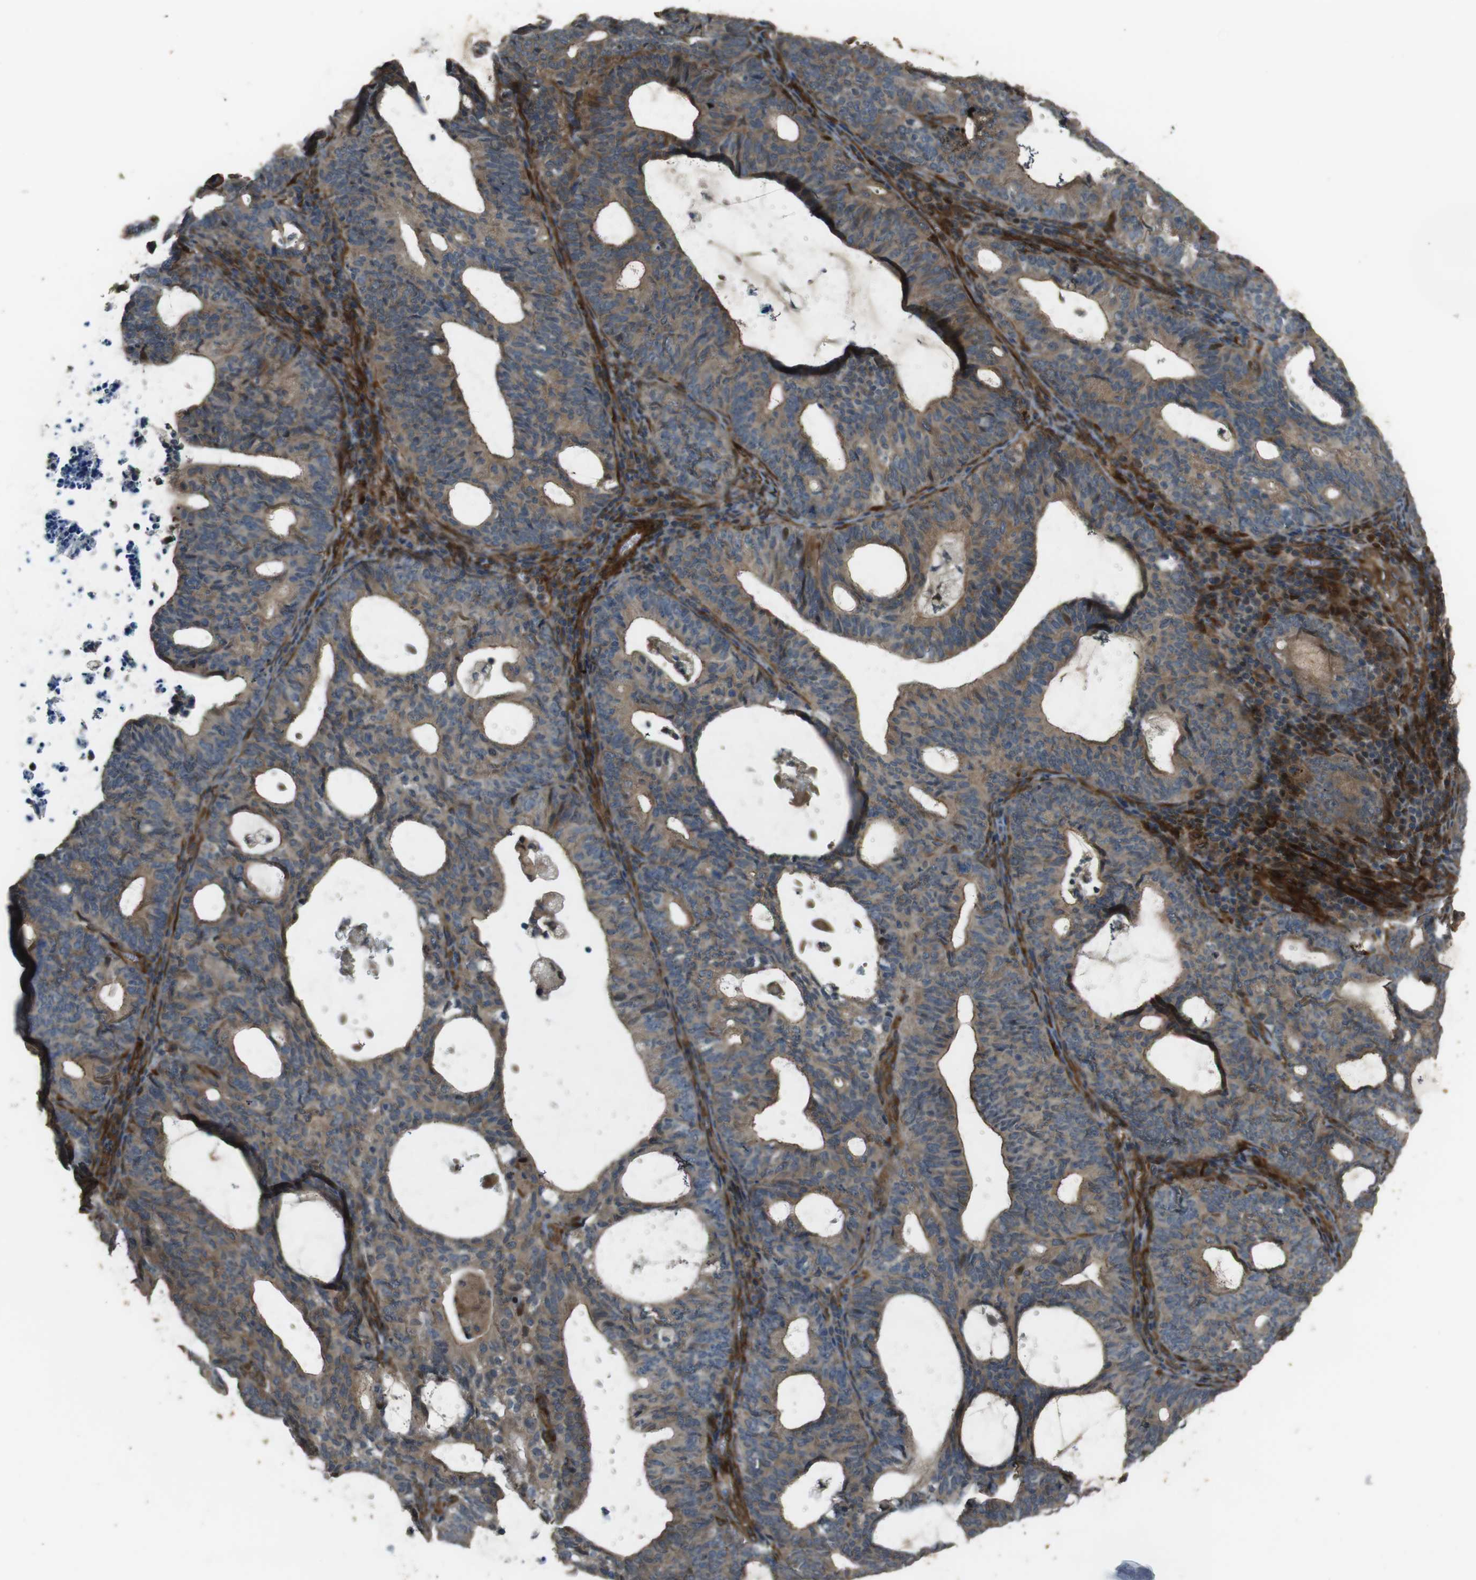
{"staining": {"intensity": "moderate", "quantity": ">75%", "location": "cytoplasmic/membranous"}, "tissue": "endometrial cancer", "cell_type": "Tumor cells", "image_type": "cancer", "snomed": [{"axis": "morphology", "description": "Adenocarcinoma, NOS"}, {"axis": "topography", "description": "Uterus"}], "caption": "DAB immunohistochemical staining of adenocarcinoma (endometrial) demonstrates moderate cytoplasmic/membranous protein expression in about >75% of tumor cells. Nuclei are stained in blue.", "gene": "MSRB3", "patient": {"sex": "female", "age": 83}}